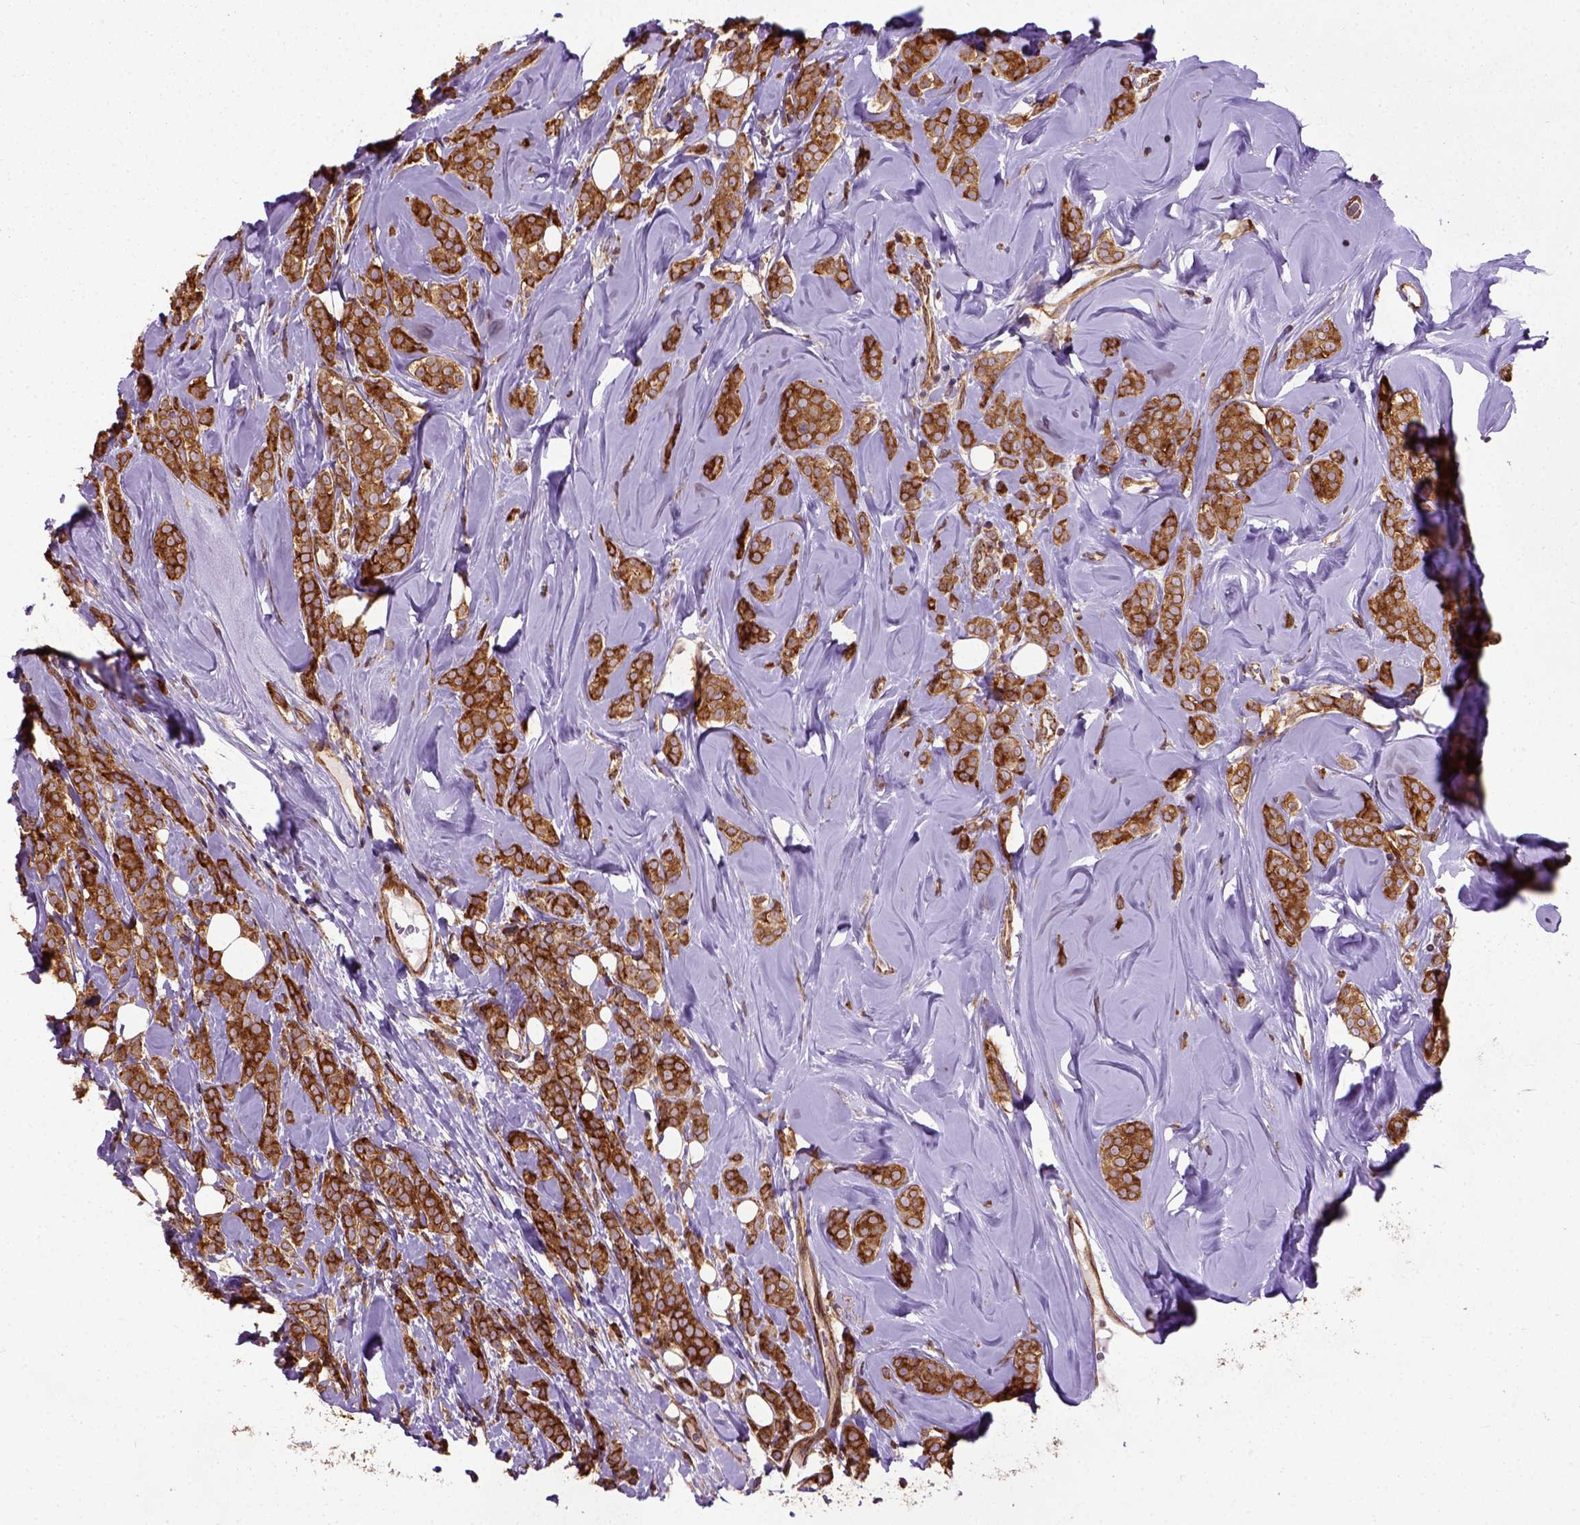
{"staining": {"intensity": "strong", "quantity": ">75%", "location": "cytoplasmic/membranous"}, "tissue": "breast cancer", "cell_type": "Tumor cells", "image_type": "cancer", "snomed": [{"axis": "morphology", "description": "Lobular carcinoma"}, {"axis": "topography", "description": "Breast"}], "caption": "Human breast lobular carcinoma stained with a protein marker exhibits strong staining in tumor cells.", "gene": "CAPRIN1", "patient": {"sex": "female", "age": 49}}